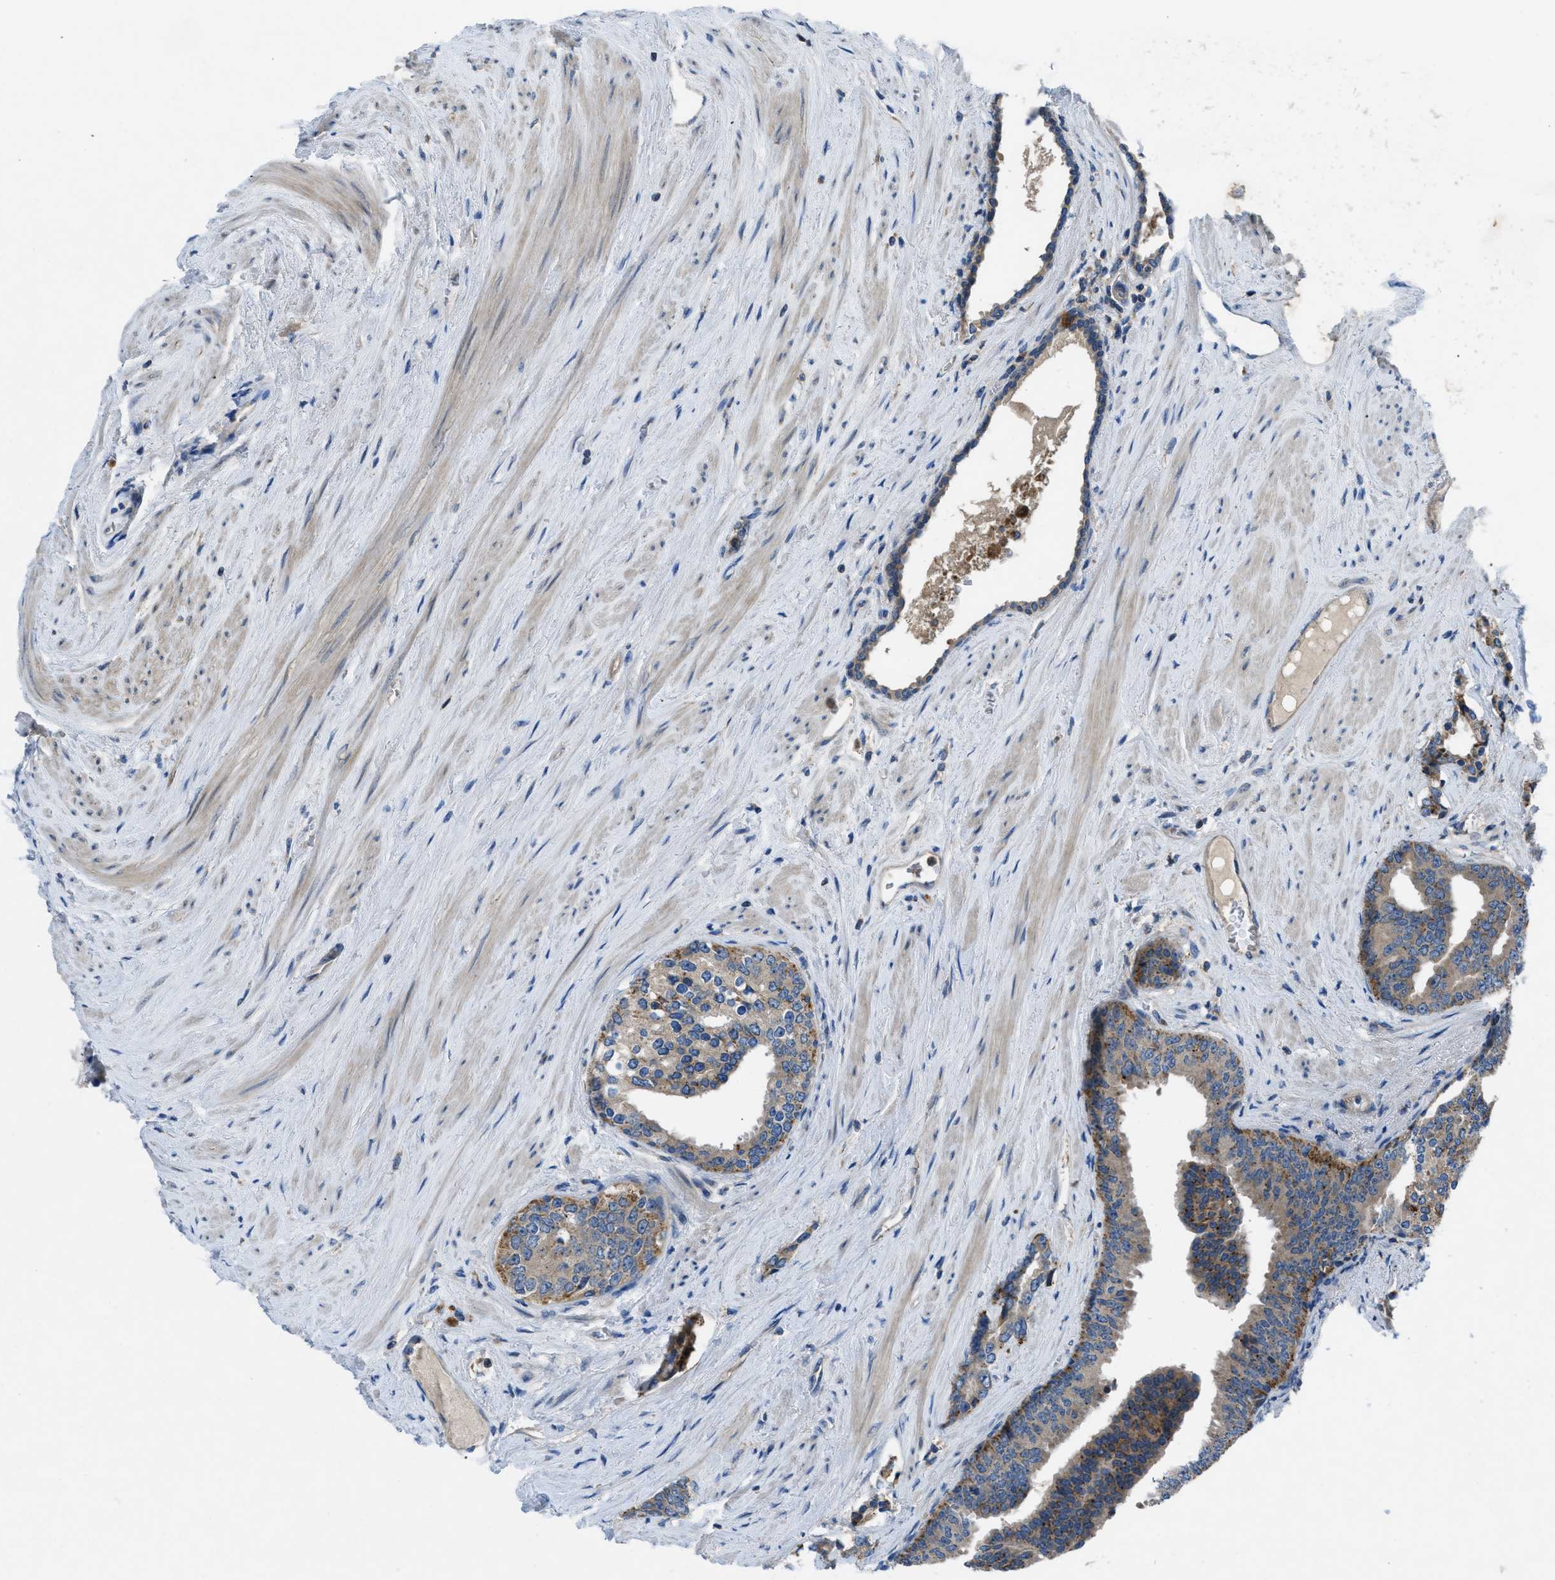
{"staining": {"intensity": "moderate", "quantity": ">75%", "location": "cytoplasmic/membranous"}, "tissue": "prostate cancer", "cell_type": "Tumor cells", "image_type": "cancer", "snomed": [{"axis": "morphology", "description": "Adenocarcinoma, High grade"}, {"axis": "topography", "description": "Prostate"}], "caption": "The immunohistochemical stain highlights moderate cytoplasmic/membranous expression in tumor cells of prostate cancer tissue. (DAB (3,3'-diaminobenzidine) IHC with brightfield microscopy, high magnification).", "gene": "MAP3K20", "patient": {"sex": "male", "age": 71}}